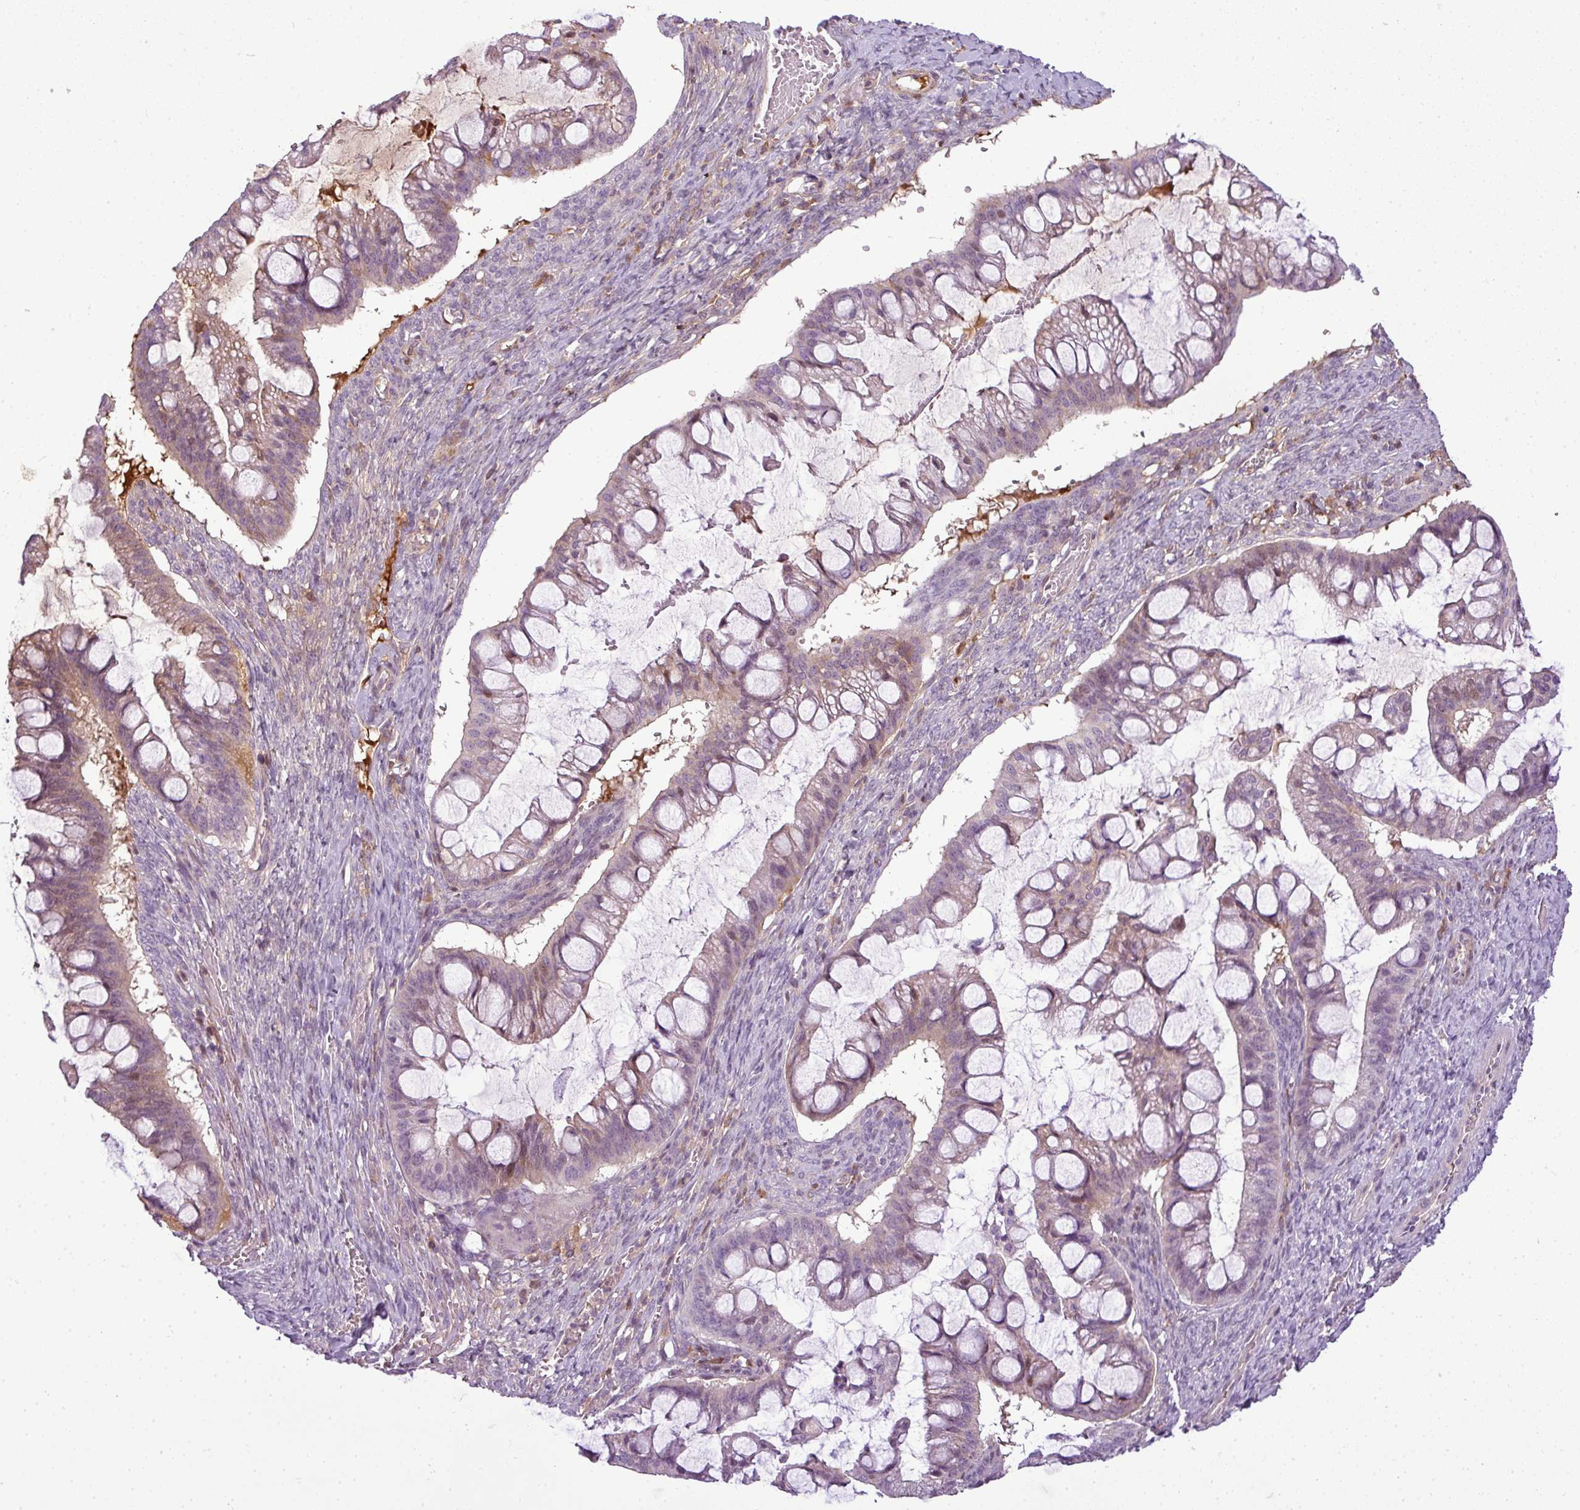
{"staining": {"intensity": "weak", "quantity": "<25%", "location": "cytoplasmic/membranous,nuclear"}, "tissue": "ovarian cancer", "cell_type": "Tumor cells", "image_type": "cancer", "snomed": [{"axis": "morphology", "description": "Cystadenocarcinoma, mucinous, NOS"}, {"axis": "topography", "description": "Ovary"}], "caption": "Protein analysis of ovarian mucinous cystadenocarcinoma reveals no significant staining in tumor cells.", "gene": "C4B", "patient": {"sex": "female", "age": 73}}